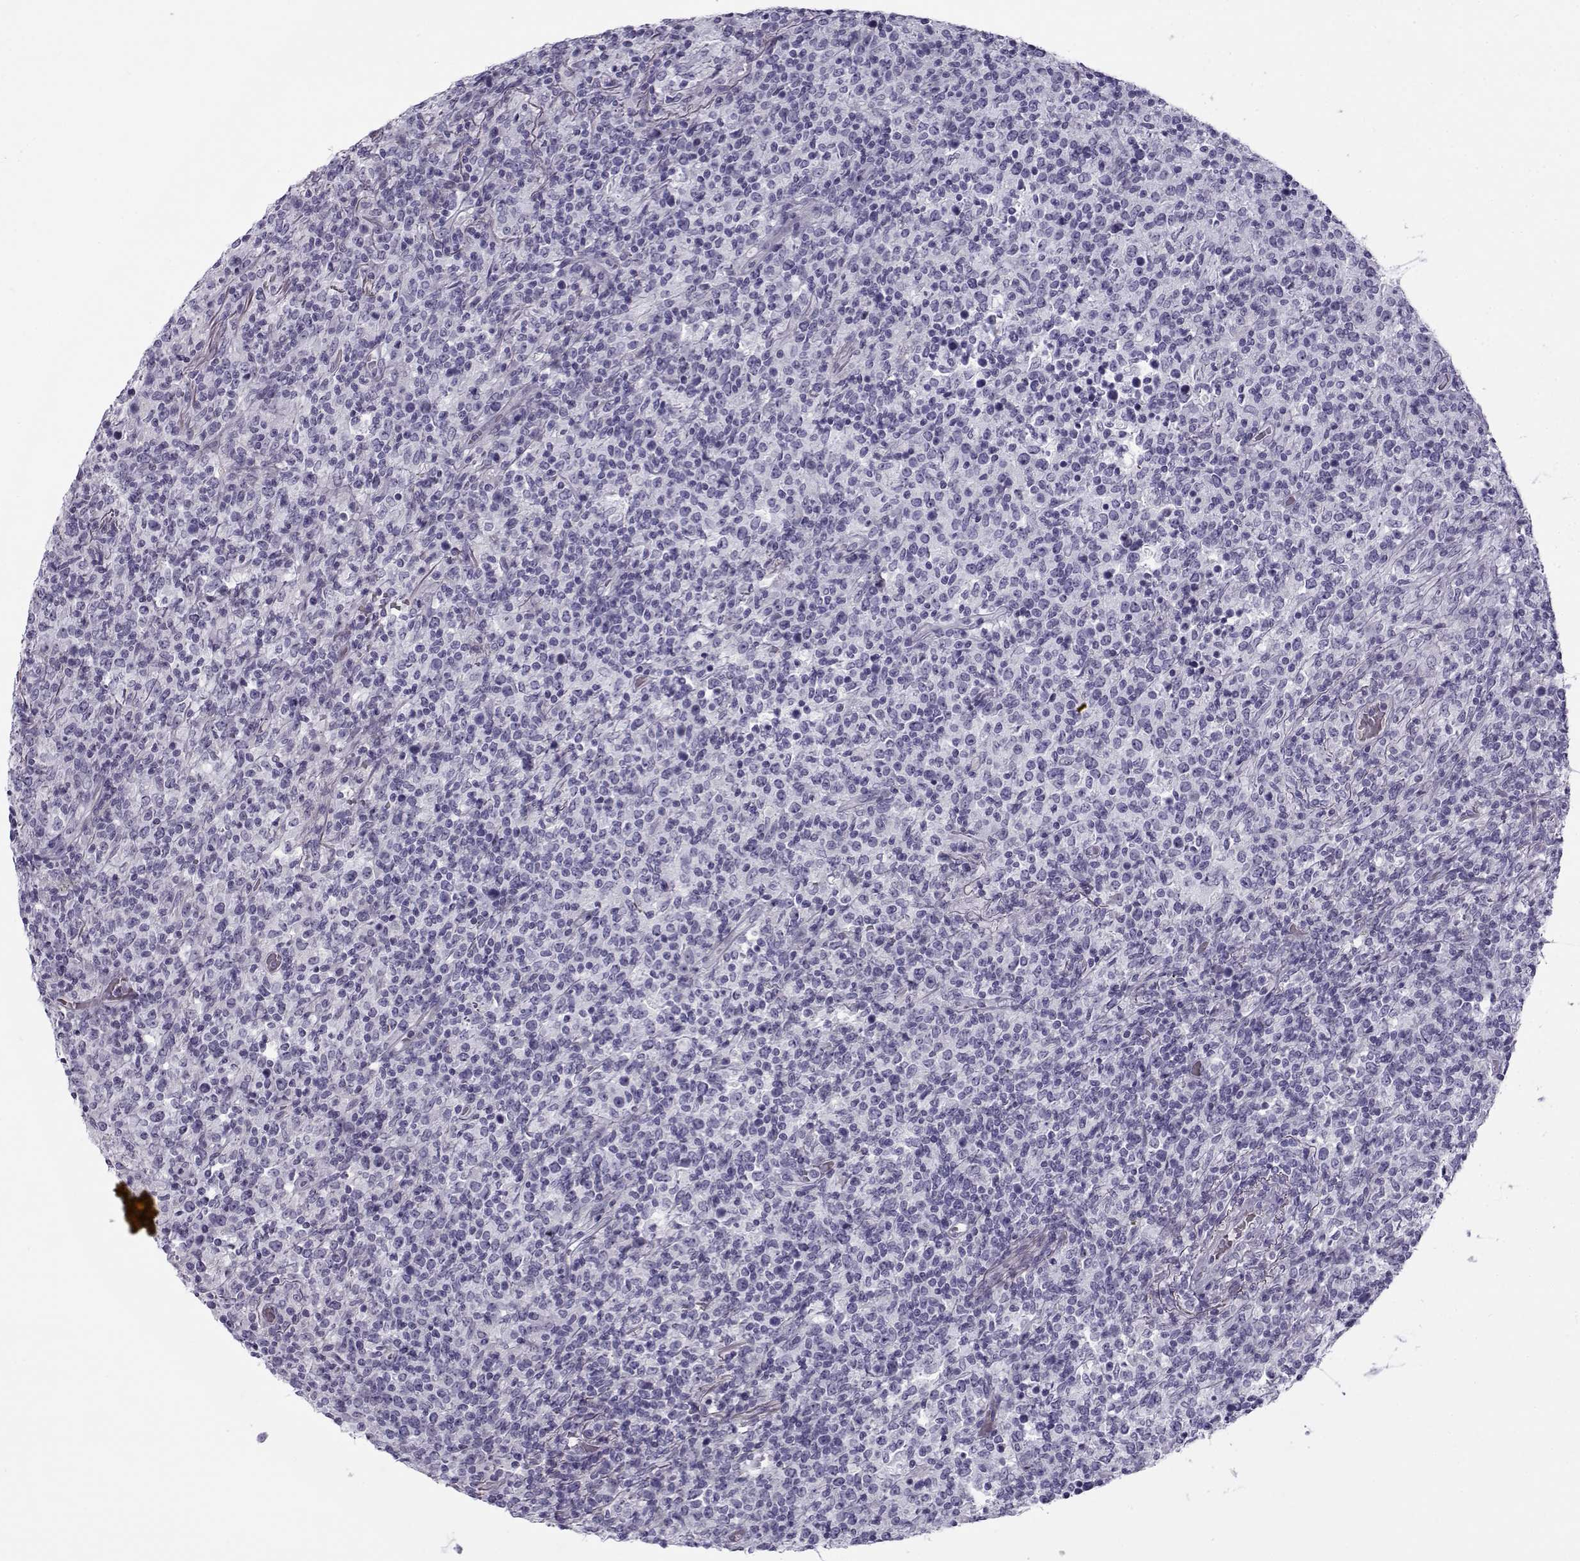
{"staining": {"intensity": "negative", "quantity": "none", "location": "none"}, "tissue": "lymphoma", "cell_type": "Tumor cells", "image_type": "cancer", "snomed": [{"axis": "morphology", "description": "Malignant lymphoma, non-Hodgkin's type, High grade"}, {"axis": "topography", "description": "Lung"}], "caption": "DAB immunohistochemical staining of human high-grade malignant lymphoma, non-Hodgkin's type demonstrates no significant positivity in tumor cells.", "gene": "GTSF1L", "patient": {"sex": "male", "age": 79}}